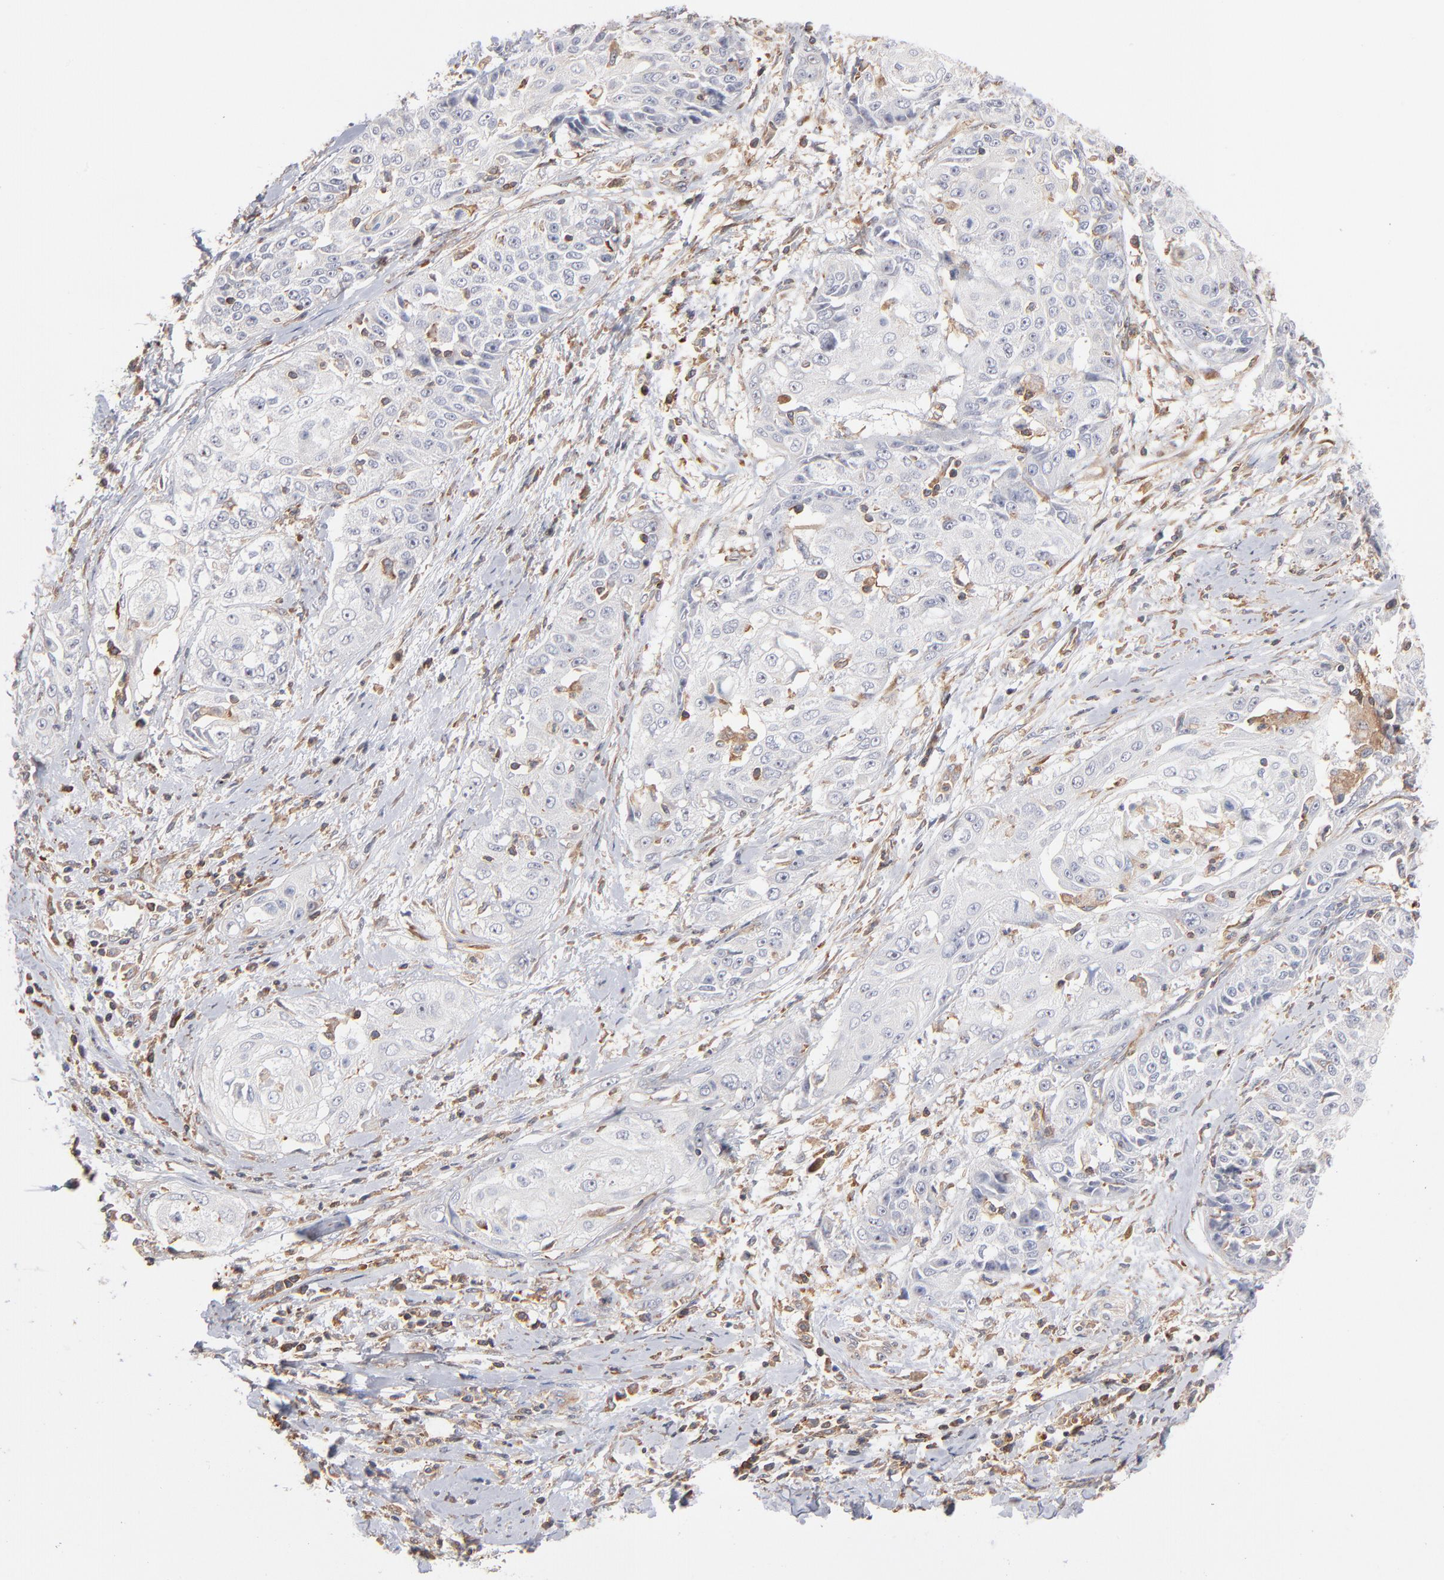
{"staining": {"intensity": "negative", "quantity": "none", "location": "none"}, "tissue": "cervical cancer", "cell_type": "Tumor cells", "image_type": "cancer", "snomed": [{"axis": "morphology", "description": "Squamous cell carcinoma, NOS"}, {"axis": "topography", "description": "Cervix"}], "caption": "DAB immunohistochemical staining of cervical cancer displays no significant staining in tumor cells.", "gene": "WIPF1", "patient": {"sex": "female", "age": 64}}